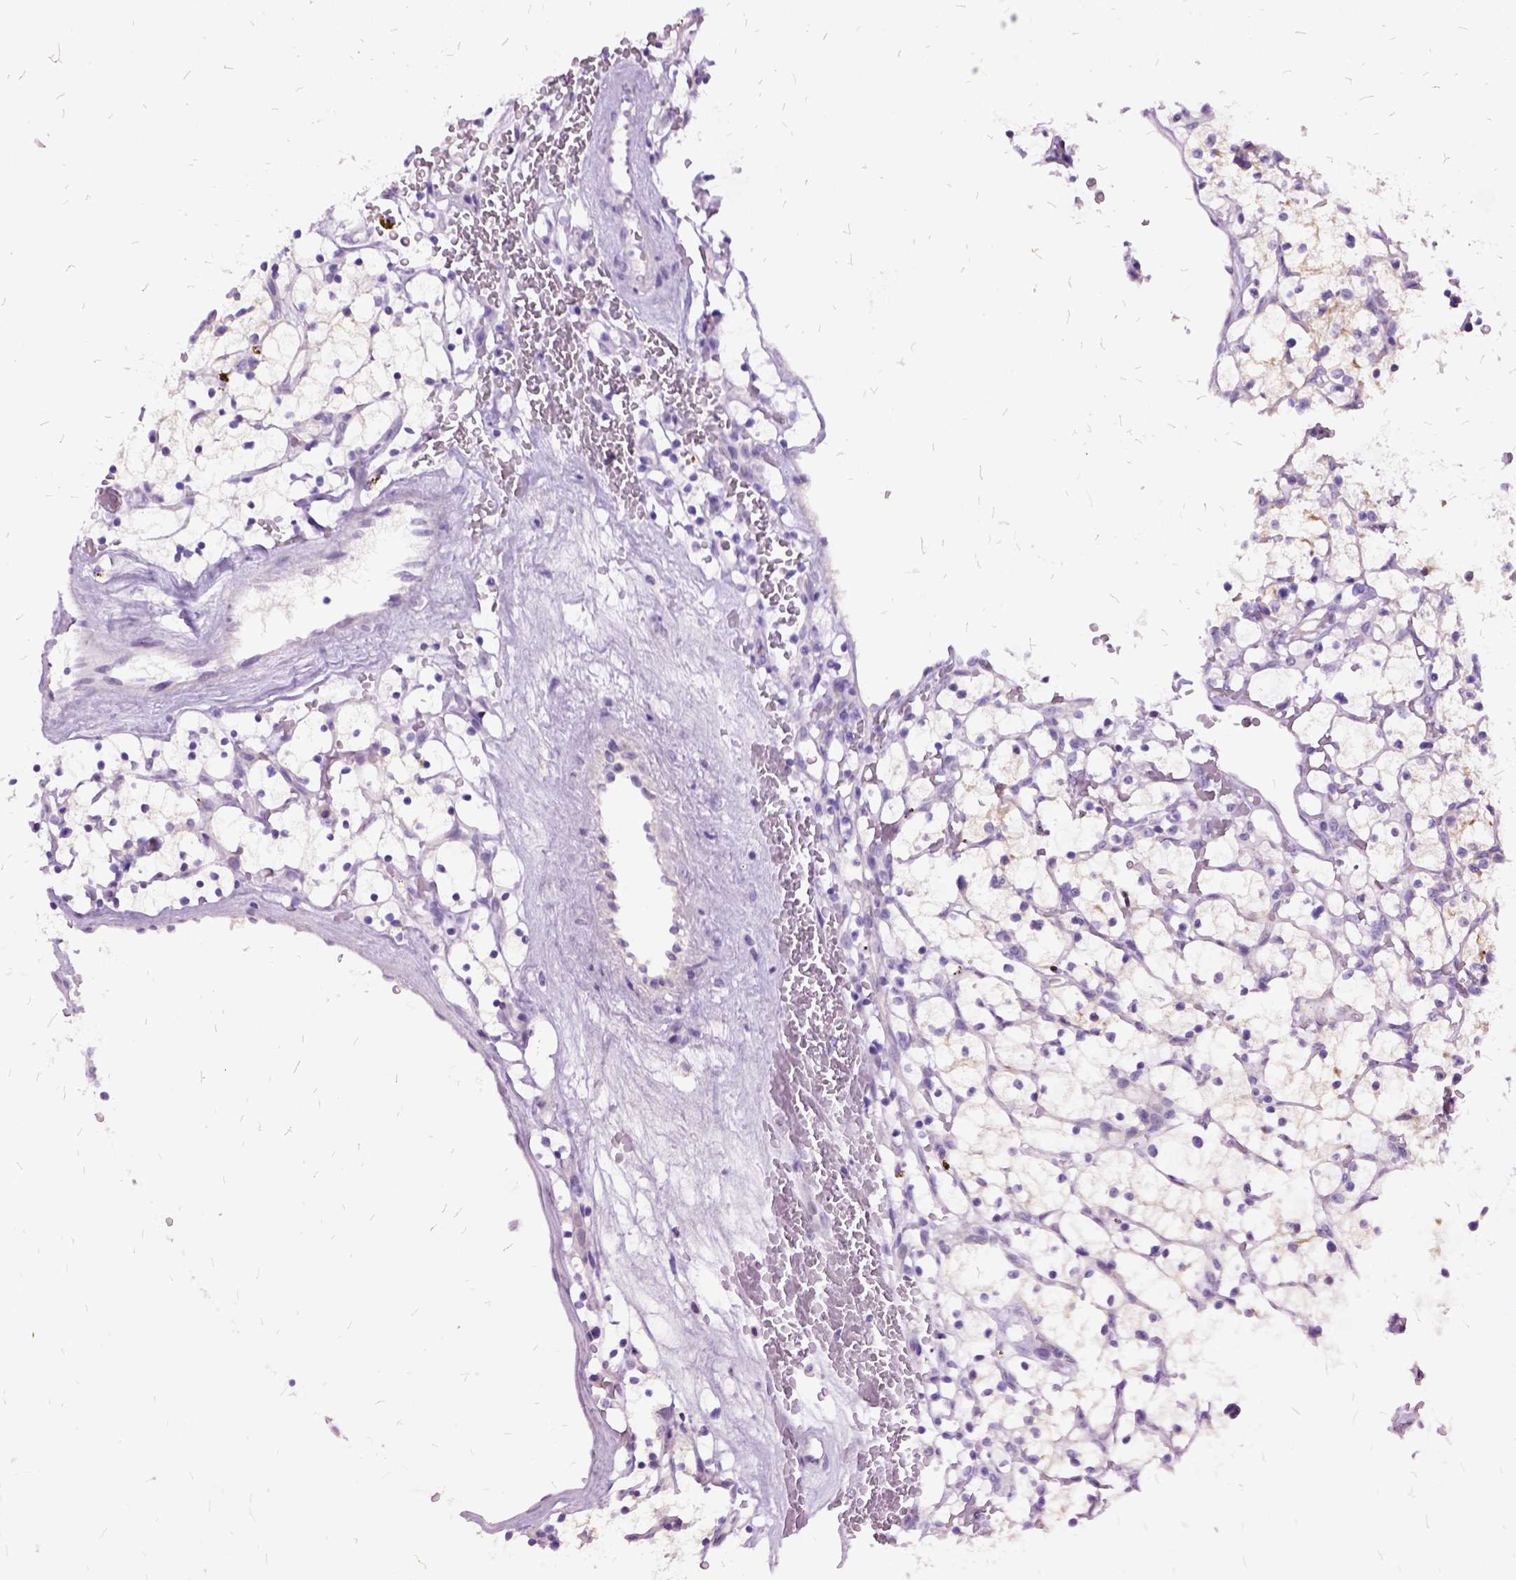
{"staining": {"intensity": "negative", "quantity": "none", "location": "none"}, "tissue": "renal cancer", "cell_type": "Tumor cells", "image_type": "cancer", "snomed": [{"axis": "morphology", "description": "Adenocarcinoma, NOS"}, {"axis": "topography", "description": "Kidney"}], "caption": "Immunohistochemical staining of human renal cancer exhibits no significant positivity in tumor cells. (DAB (3,3'-diaminobenzidine) immunohistochemistry with hematoxylin counter stain).", "gene": "MME", "patient": {"sex": "female", "age": 64}}